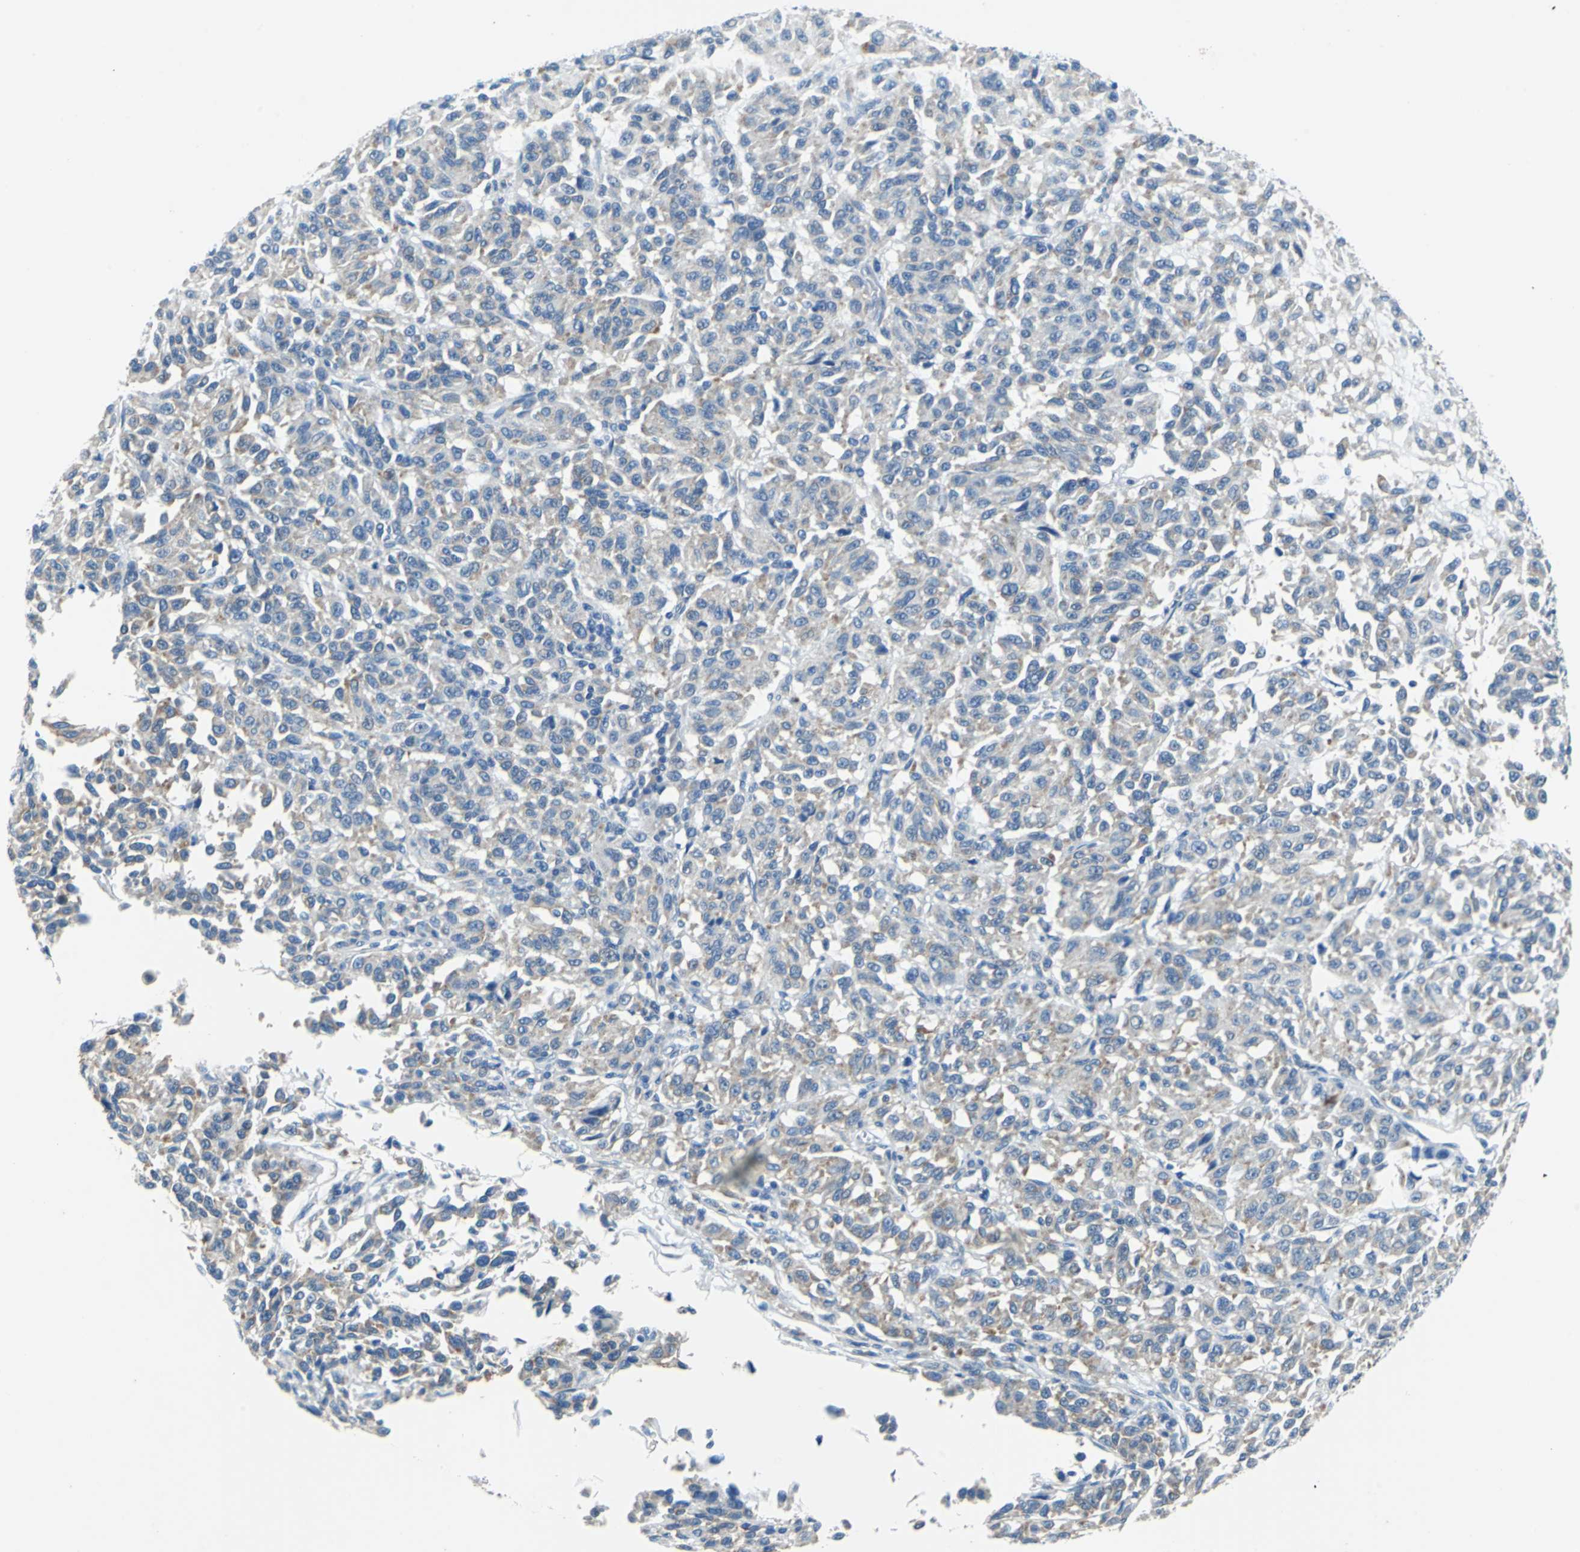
{"staining": {"intensity": "weak", "quantity": "25%-75%", "location": "cytoplasmic/membranous"}, "tissue": "melanoma", "cell_type": "Tumor cells", "image_type": "cancer", "snomed": [{"axis": "morphology", "description": "Malignant melanoma, Metastatic site"}, {"axis": "topography", "description": "Lung"}], "caption": "Weak cytoplasmic/membranous protein expression is appreciated in approximately 25%-75% of tumor cells in melanoma.", "gene": "TEX264", "patient": {"sex": "male", "age": 64}}